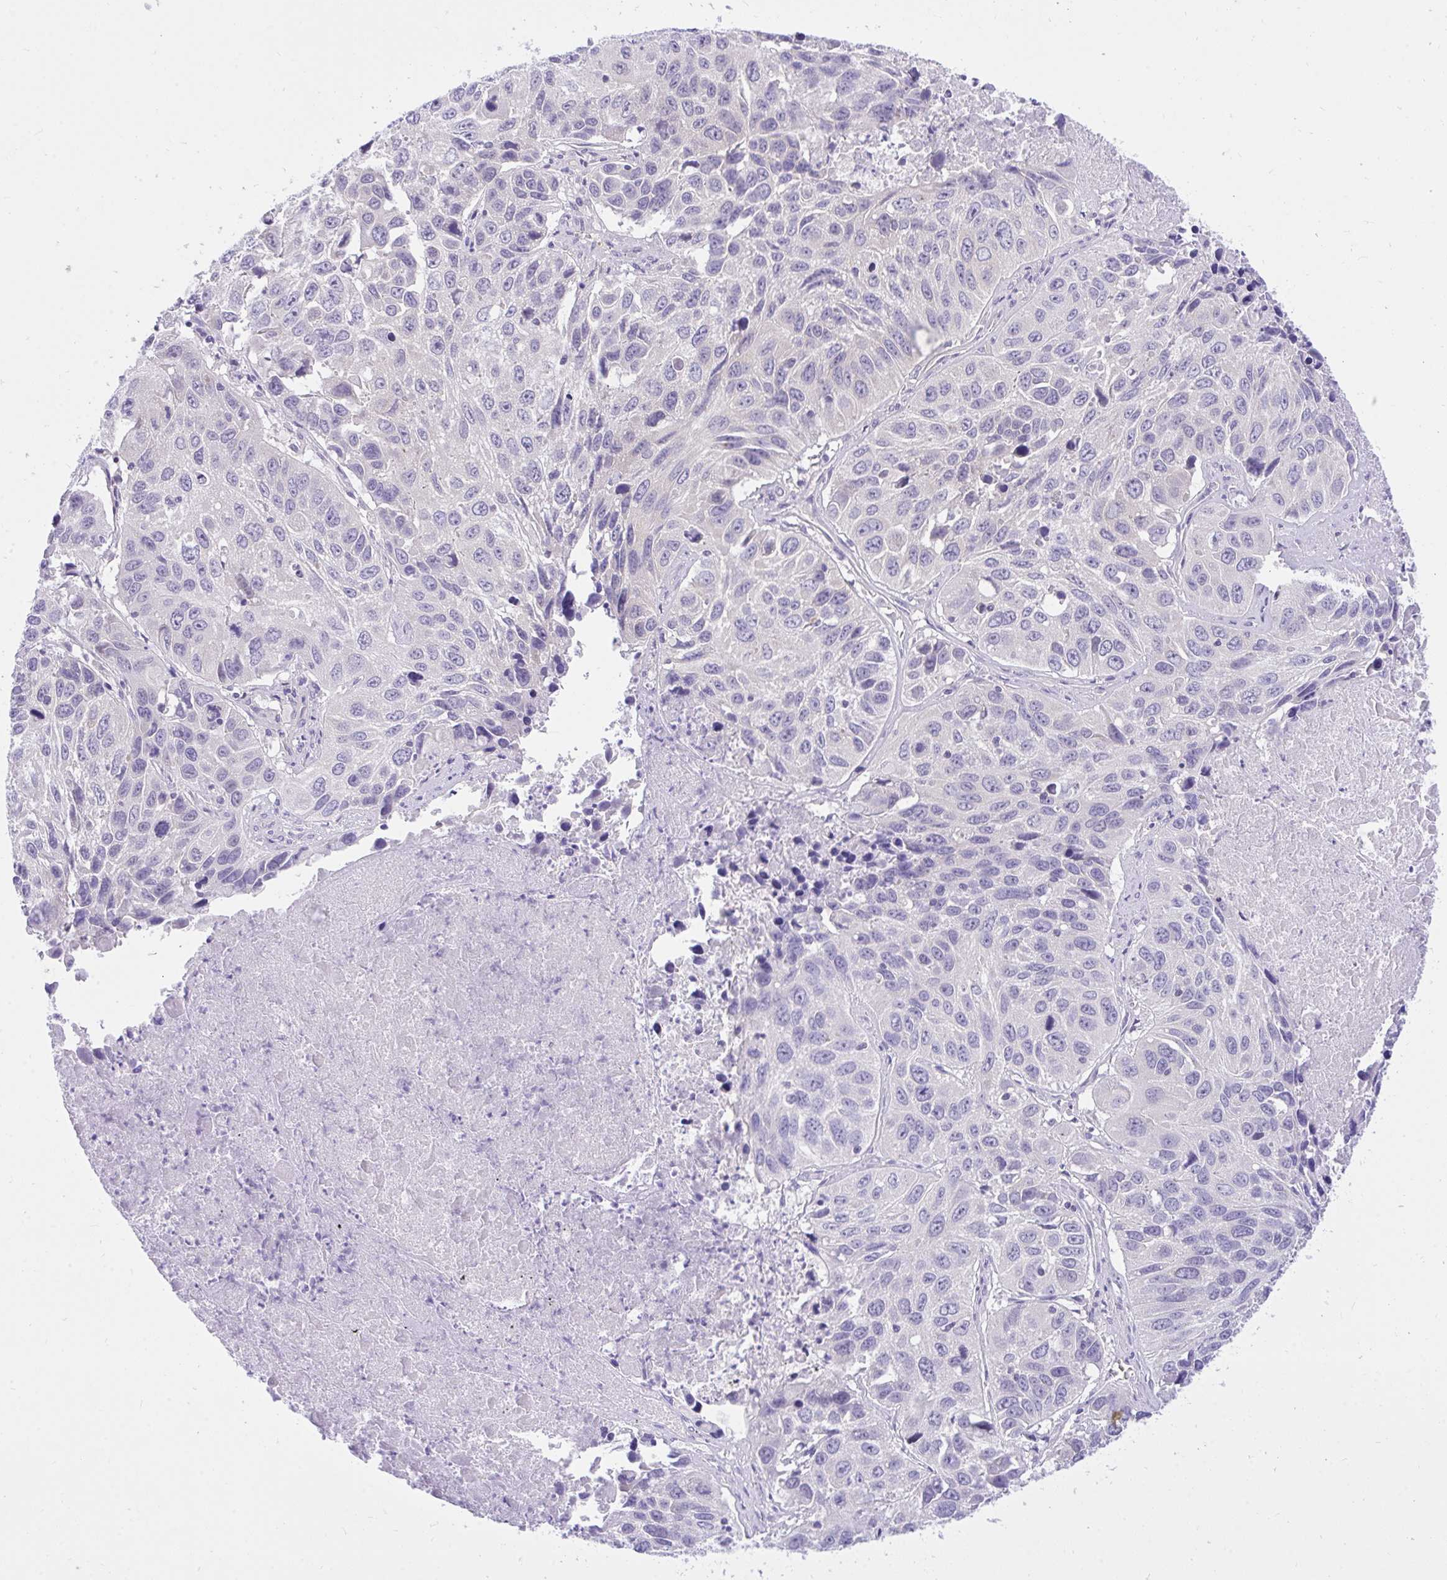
{"staining": {"intensity": "negative", "quantity": "none", "location": "none"}, "tissue": "lung cancer", "cell_type": "Tumor cells", "image_type": "cancer", "snomed": [{"axis": "morphology", "description": "Squamous cell carcinoma, NOS"}, {"axis": "topography", "description": "Lung"}], "caption": "Histopathology image shows no protein expression in tumor cells of squamous cell carcinoma (lung) tissue.", "gene": "TLN2", "patient": {"sex": "female", "age": 61}}